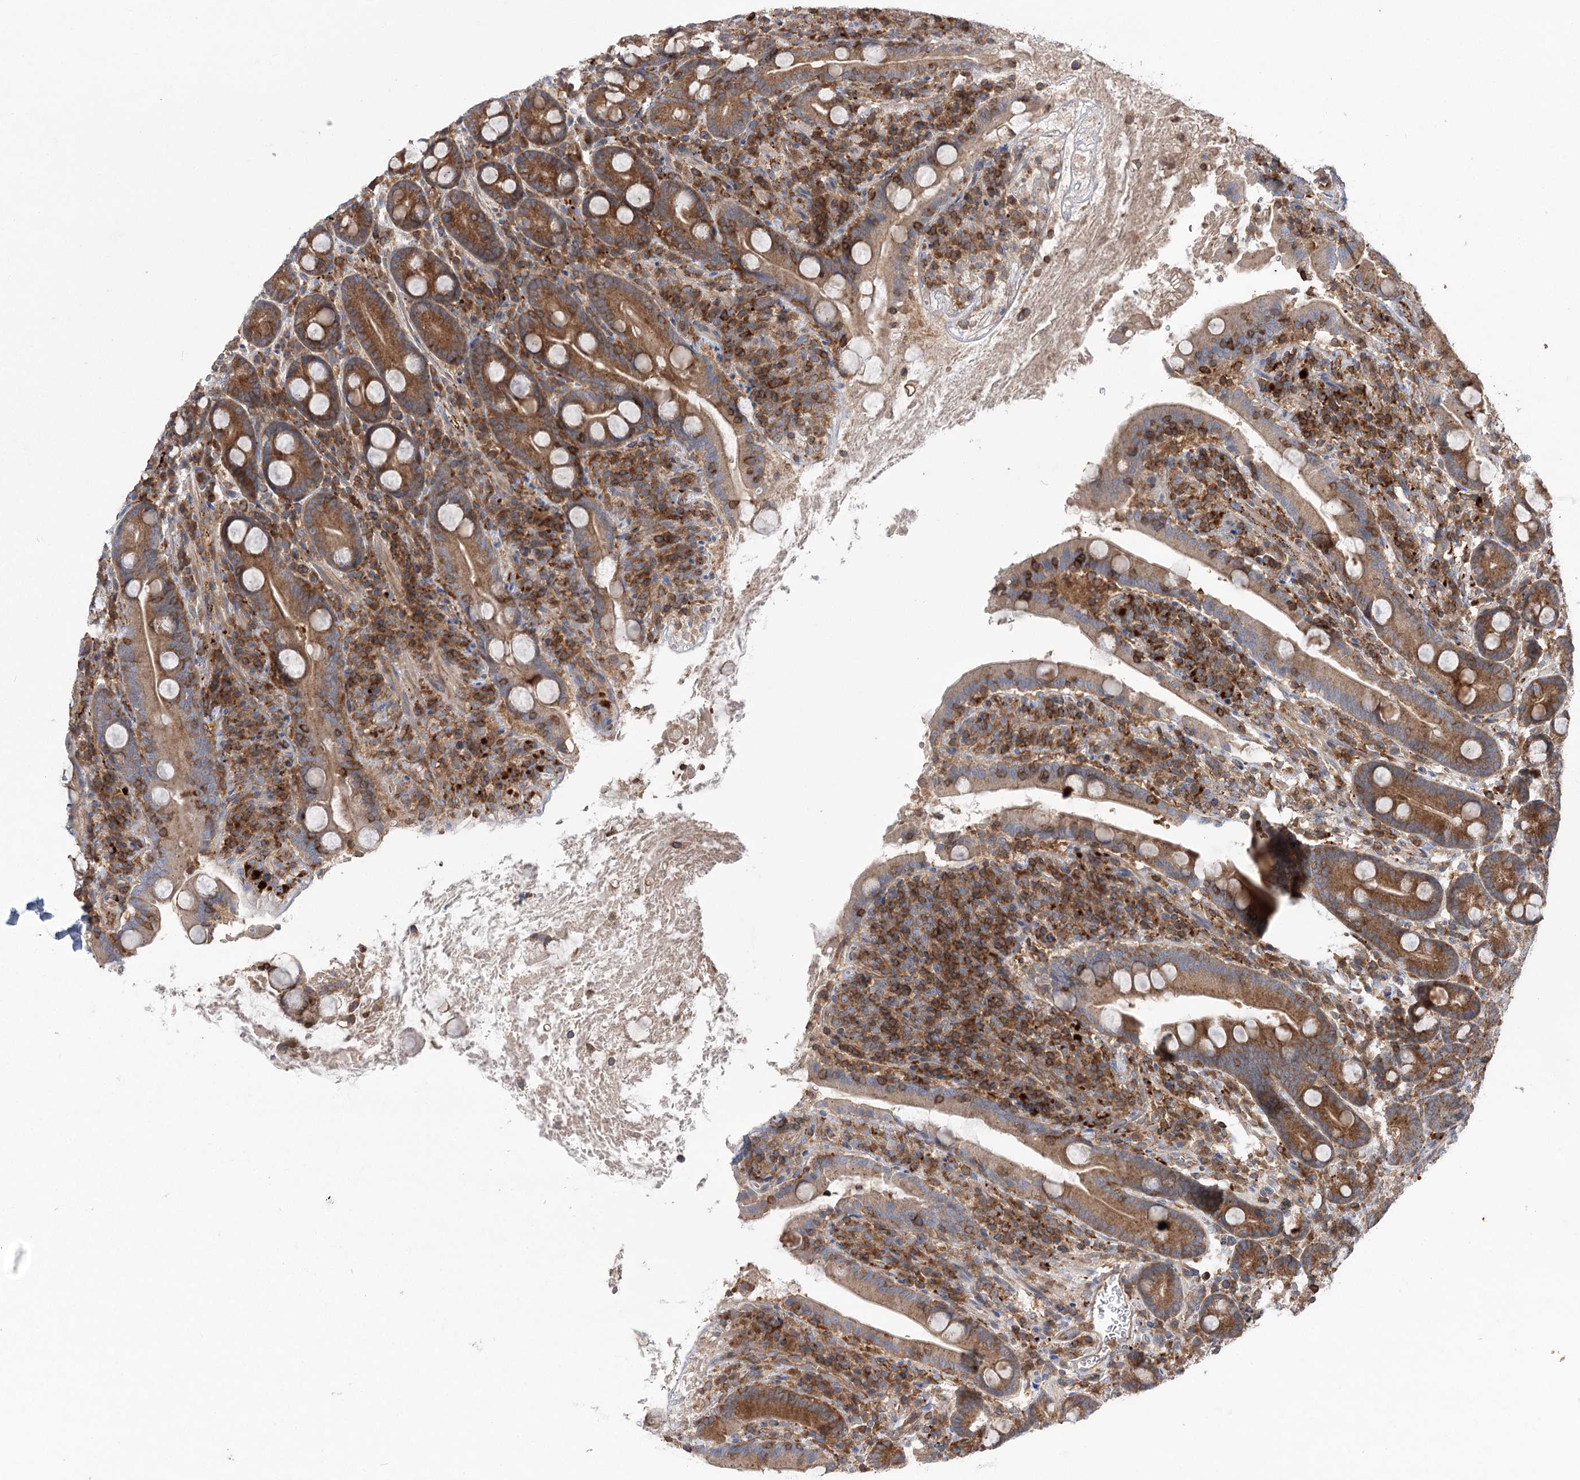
{"staining": {"intensity": "moderate", "quantity": ">75%", "location": "cytoplasmic/membranous"}, "tissue": "duodenum", "cell_type": "Glandular cells", "image_type": "normal", "snomed": [{"axis": "morphology", "description": "Normal tissue, NOS"}, {"axis": "topography", "description": "Duodenum"}], "caption": "Glandular cells show moderate cytoplasmic/membranous staining in approximately >75% of cells in normal duodenum.", "gene": "VPS37B", "patient": {"sex": "male", "age": 35}}